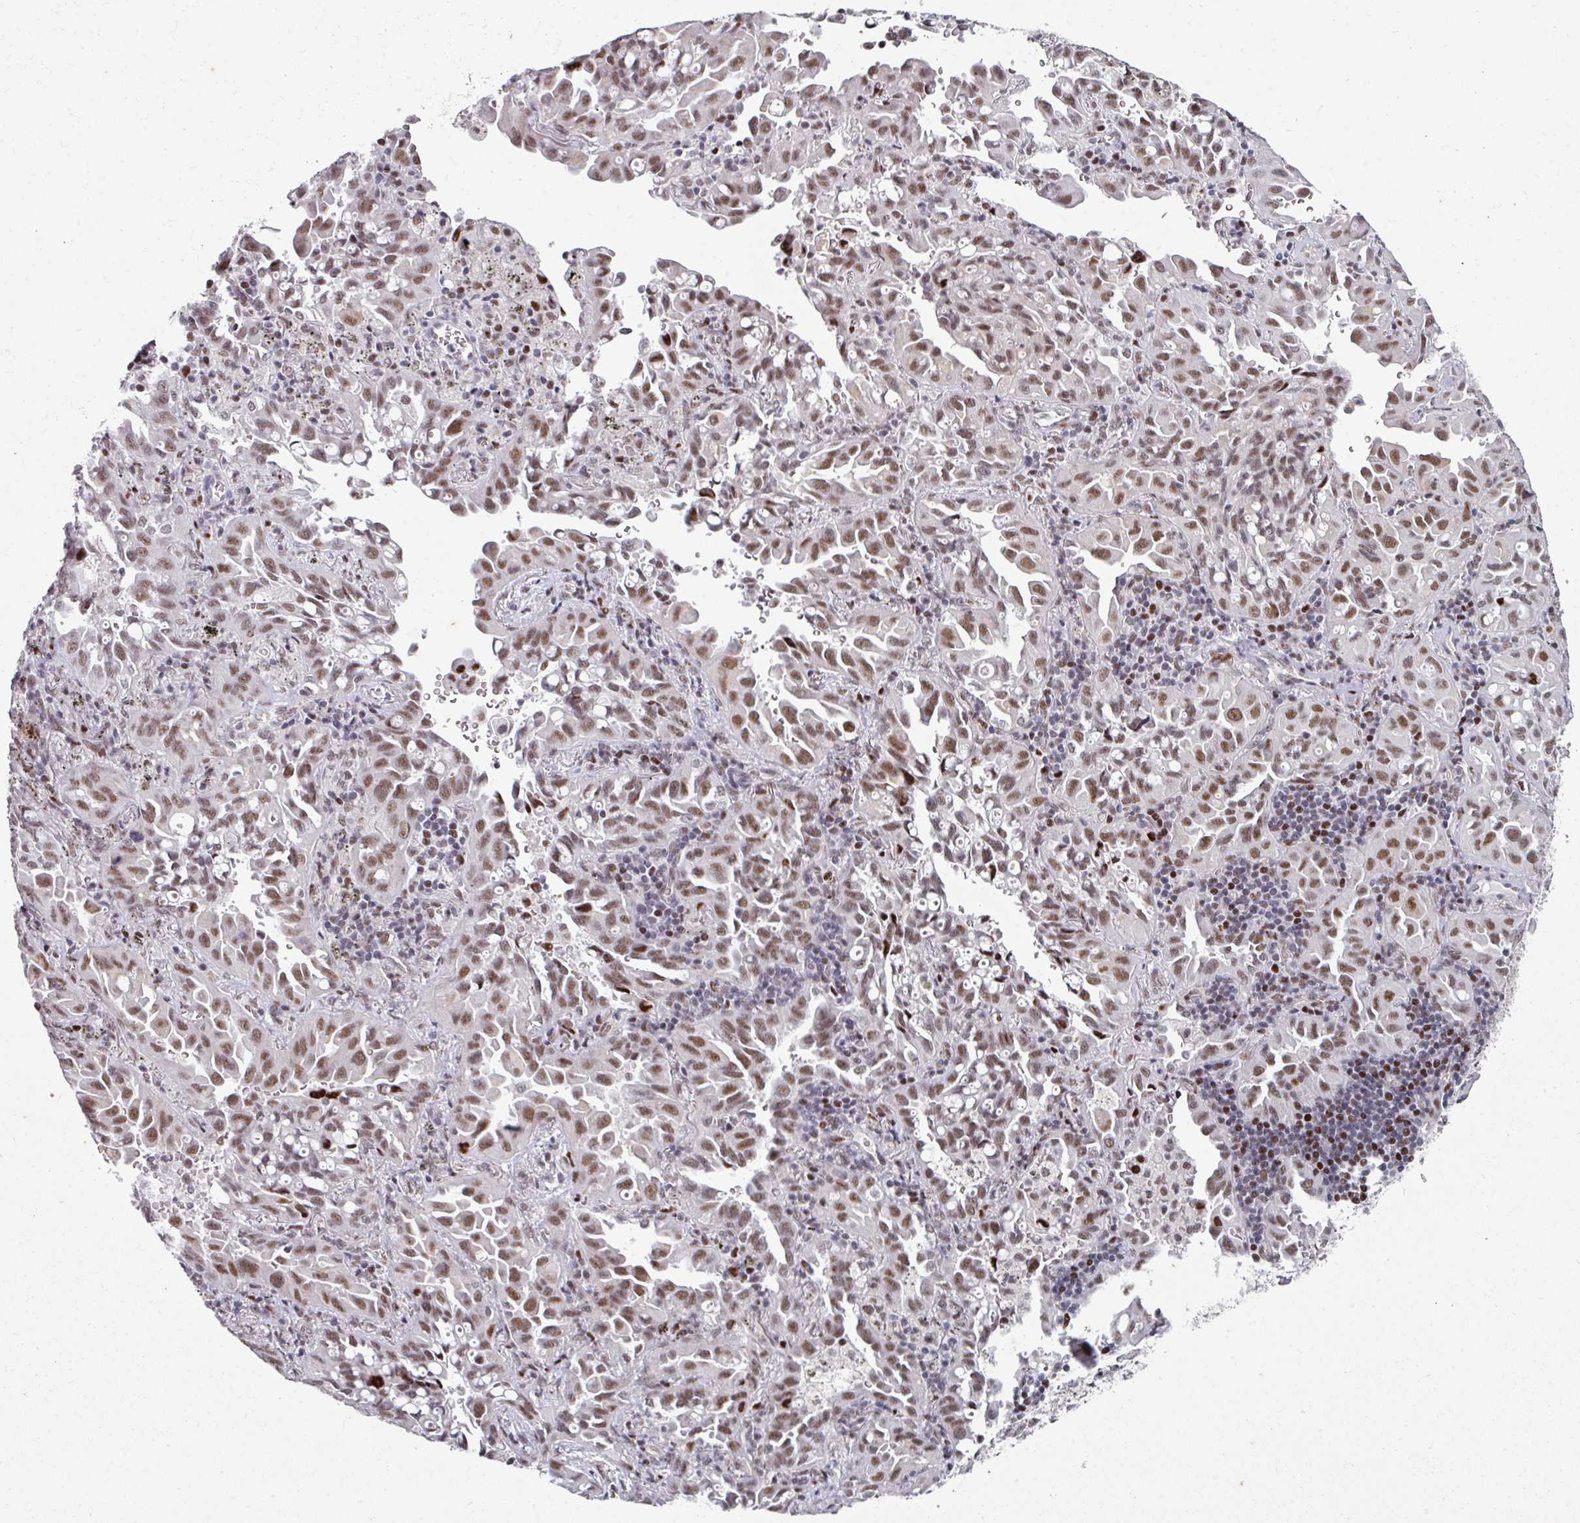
{"staining": {"intensity": "moderate", "quantity": ">75%", "location": "nuclear"}, "tissue": "lung cancer", "cell_type": "Tumor cells", "image_type": "cancer", "snomed": [{"axis": "morphology", "description": "Adenocarcinoma, NOS"}, {"axis": "topography", "description": "Lung"}], "caption": "DAB immunohistochemical staining of adenocarcinoma (lung) reveals moderate nuclear protein positivity in approximately >75% of tumor cells.", "gene": "SF3B5", "patient": {"sex": "male", "age": 68}}